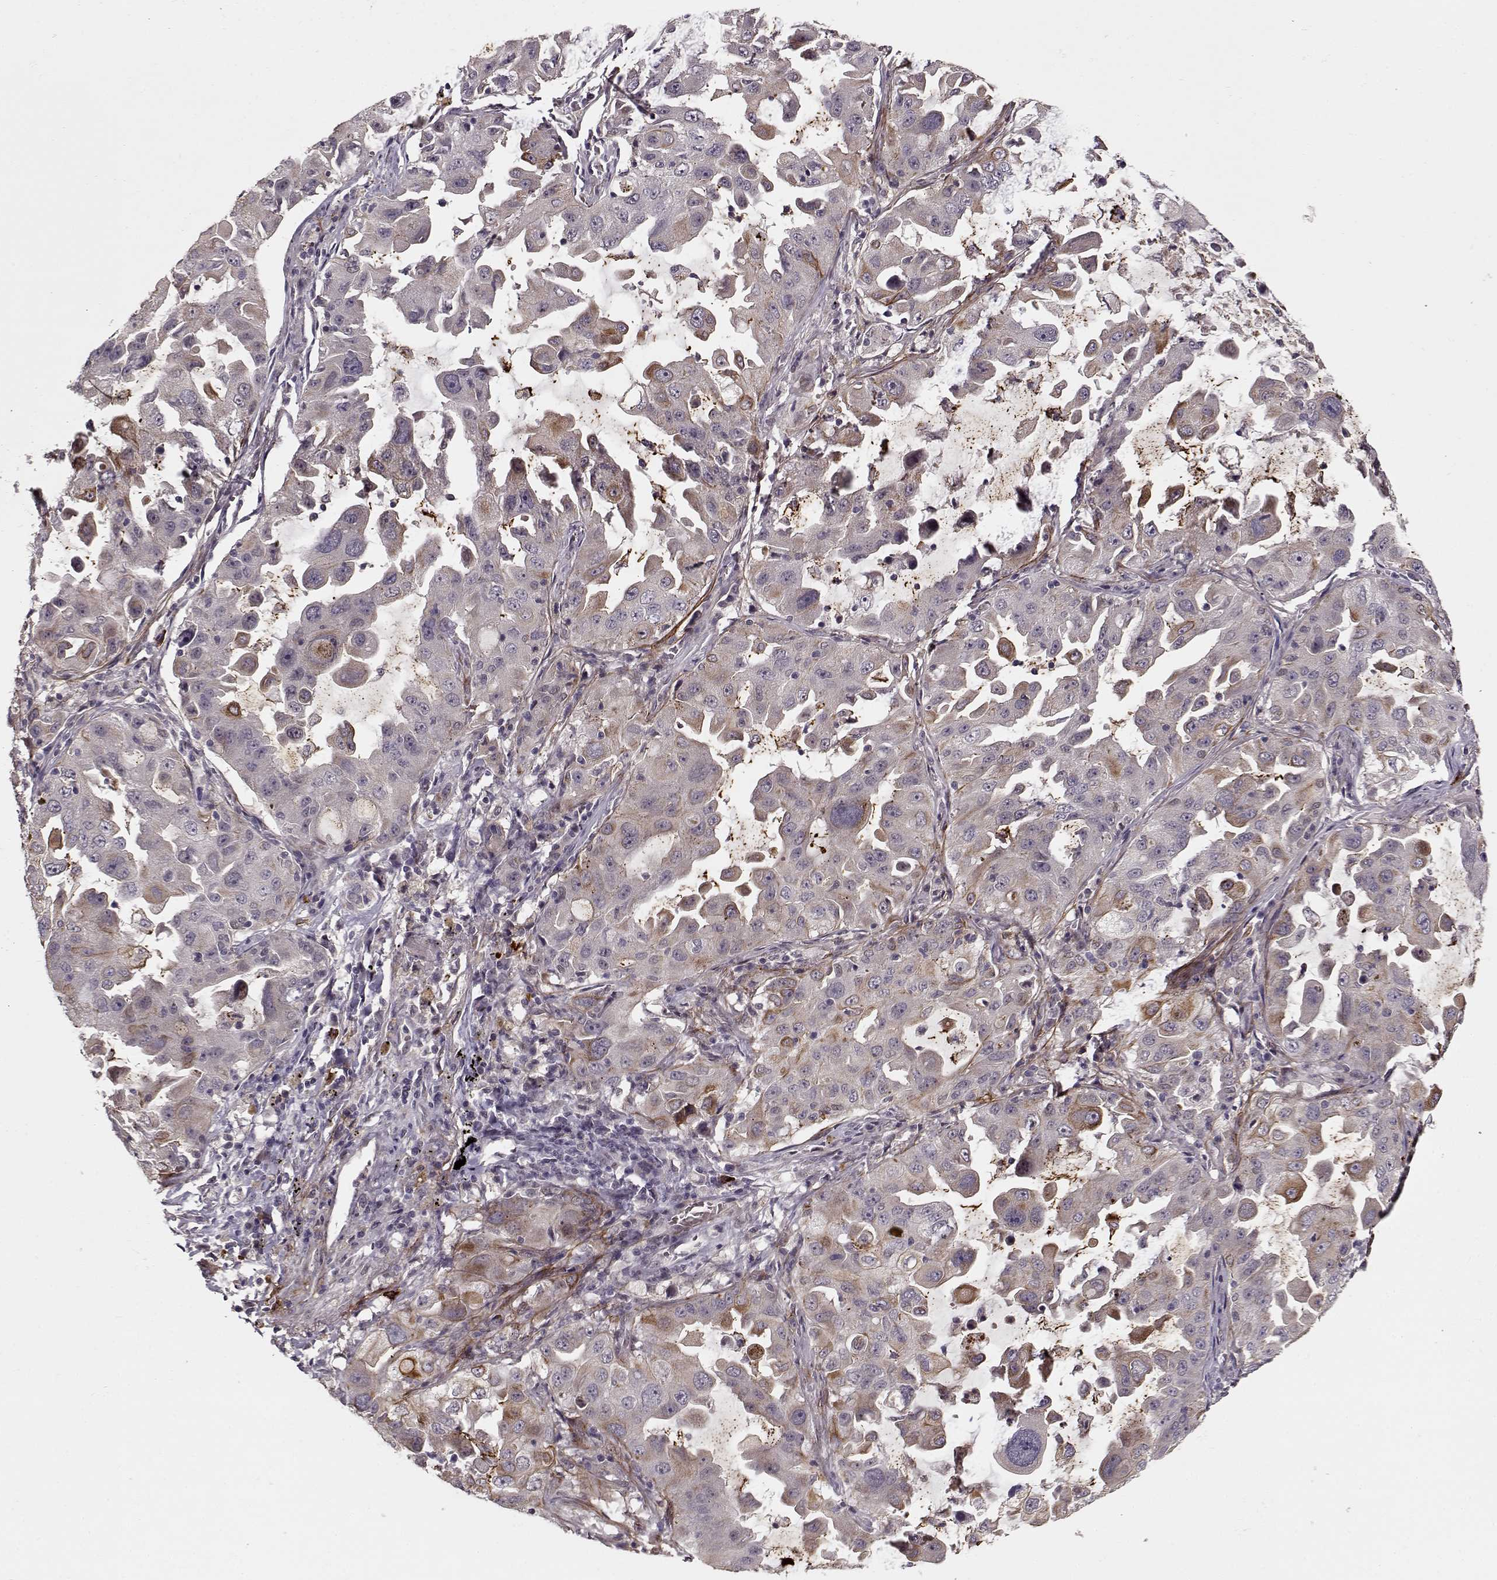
{"staining": {"intensity": "moderate", "quantity": "<25%", "location": "cytoplasmic/membranous"}, "tissue": "lung cancer", "cell_type": "Tumor cells", "image_type": "cancer", "snomed": [{"axis": "morphology", "description": "Adenocarcinoma, NOS"}, {"axis": "topography", "description": "Lung"}], "caption": "Immunohistochemical staining of lung adenocarcinoma exhibits moderate cytoplasmic/membranous protein staining in about <25% of tumor cells.", "gene": "DENND4B", "patient": {"sex": "female", "age": 61}}